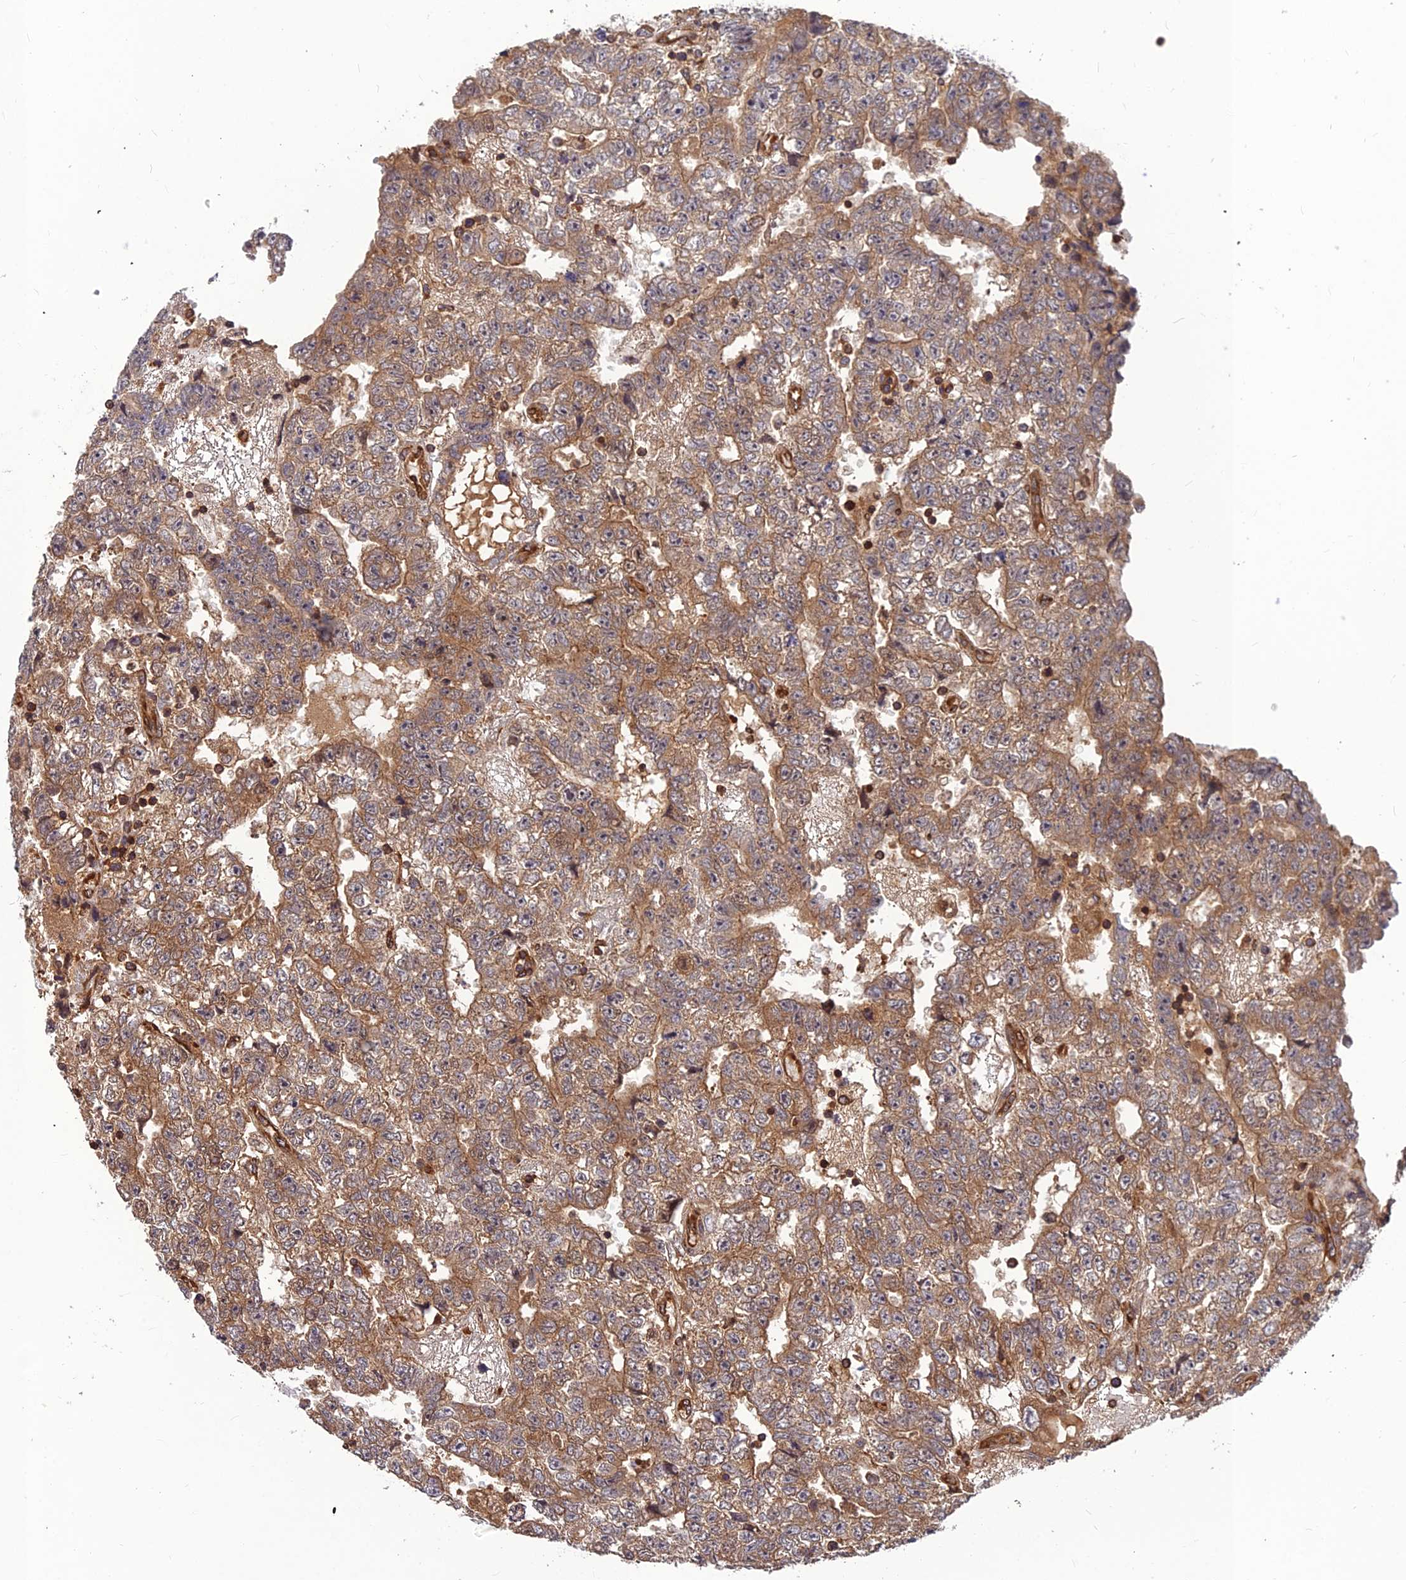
{"staining": {"intensity": "moderate", "quantity": ">75%", "location": "cytoplasmic/membranous"}, "tissue": "testis cancer", "cell_type": "Tumor cells", "image_type": "cancer", "snomed": [{"axis": "morphology", "description": "Carcinoma, Embryonal, NOS"}, {"axis": "topography", "description": "Testis"}], "caption": "Human testis cancer stained with a brown dye shows moderate cytoplasmic/membranous positive staining in approximately >75% of tumor cells.", "gene": "ZNF467", "patient": {"sex": "male", "age": 25}}